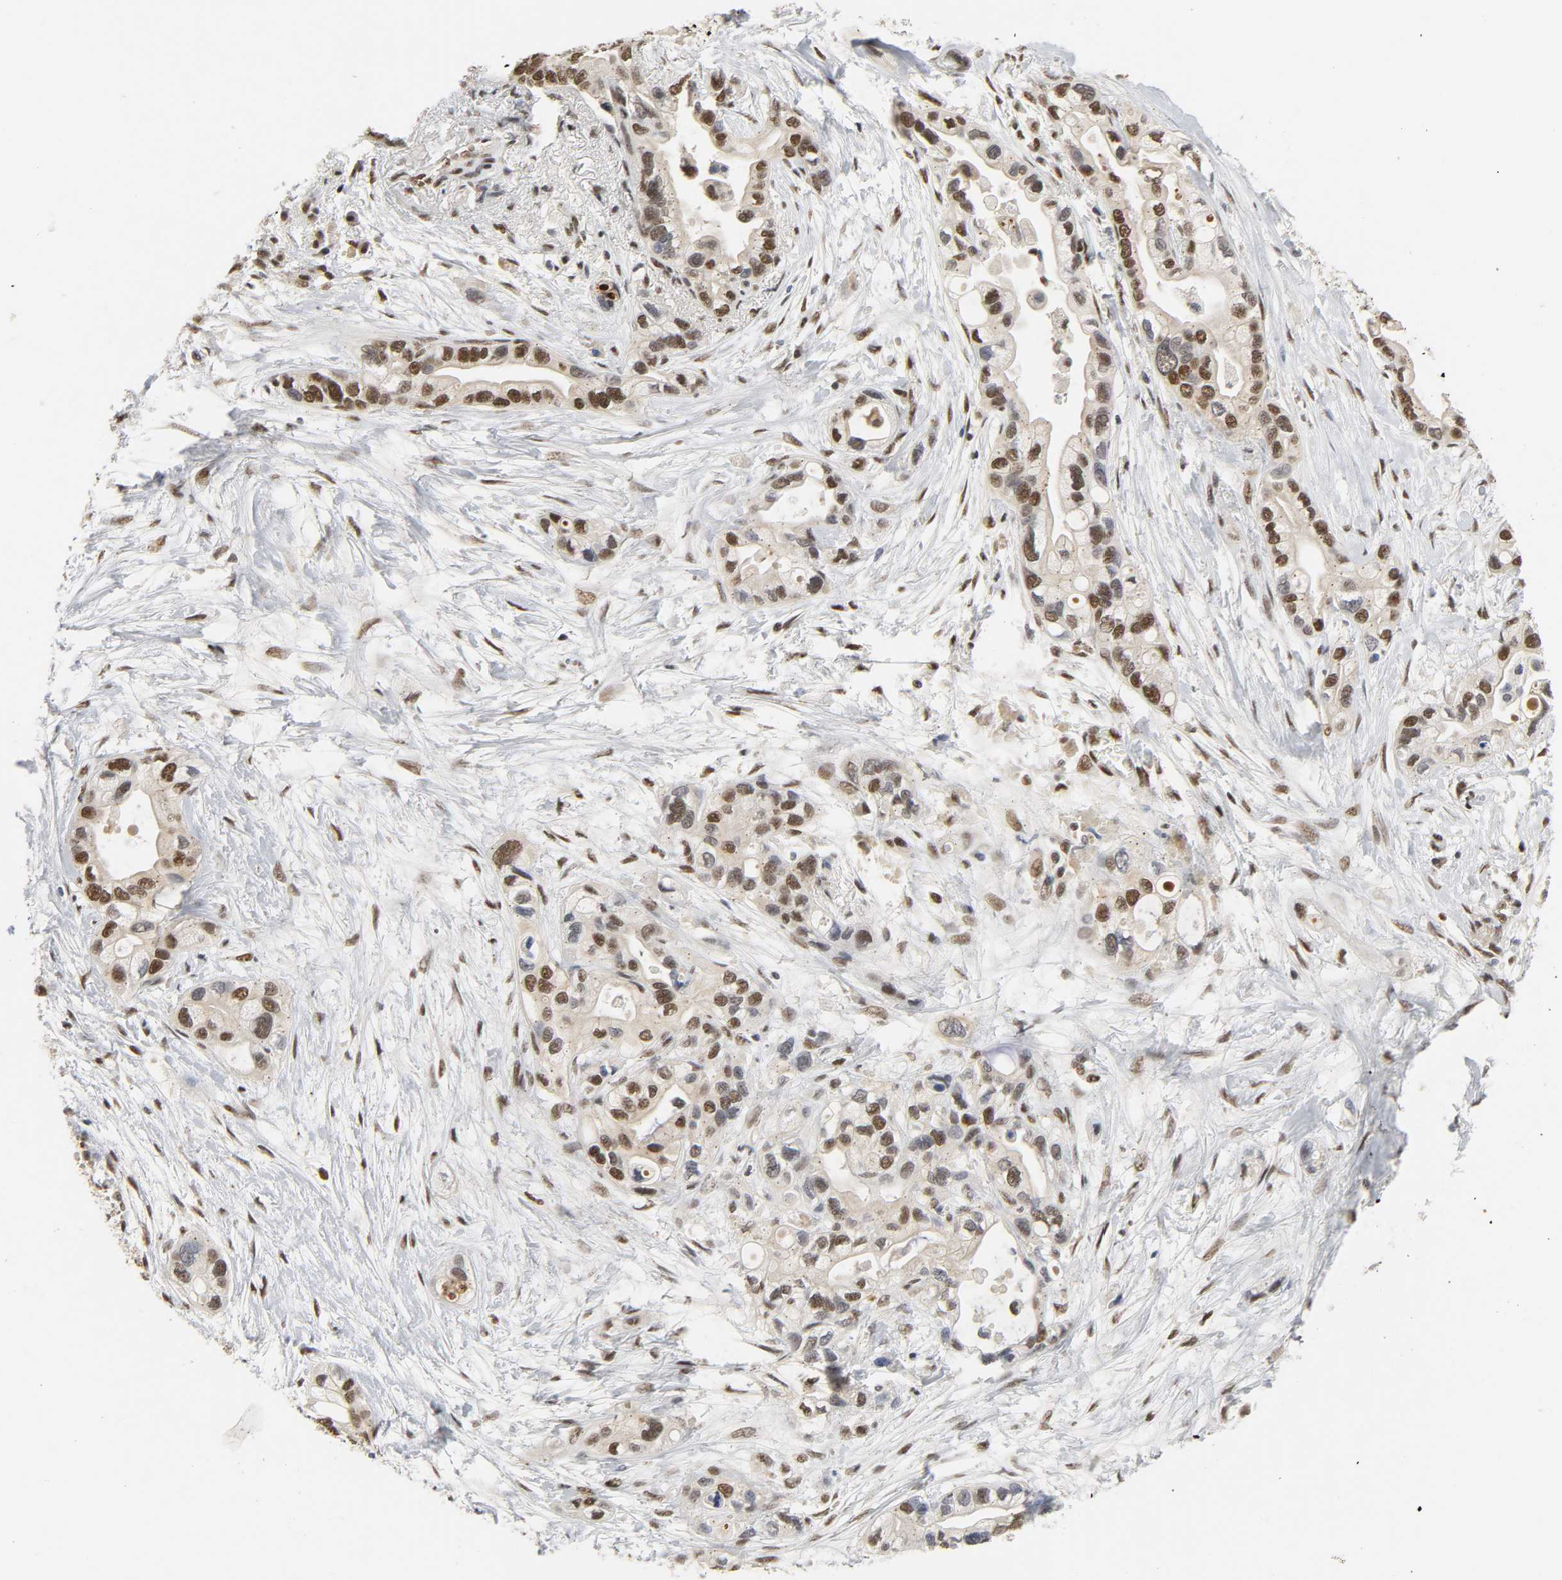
{"staining": {"intensity": "moderate", "quantity": ">75%", "location": "nuclear"}, "tissue": "pancreatic cancer", "cell_type": "Tumor cells", "image_type": "cancer", "snomed": [{"axis": "morphology", "description": "Adenocarcinoma, NOS"}, {"axis": "topography", "description": "Pancreas"}], "caption": "Immunohistochemical staining of pancreatic cancer (adenocarcinoma) shows moderate nuclear protein expression in about >75% of tumor cells.", "gene": "NCOA6", "patient": {"sex": "female", "age": 77}}